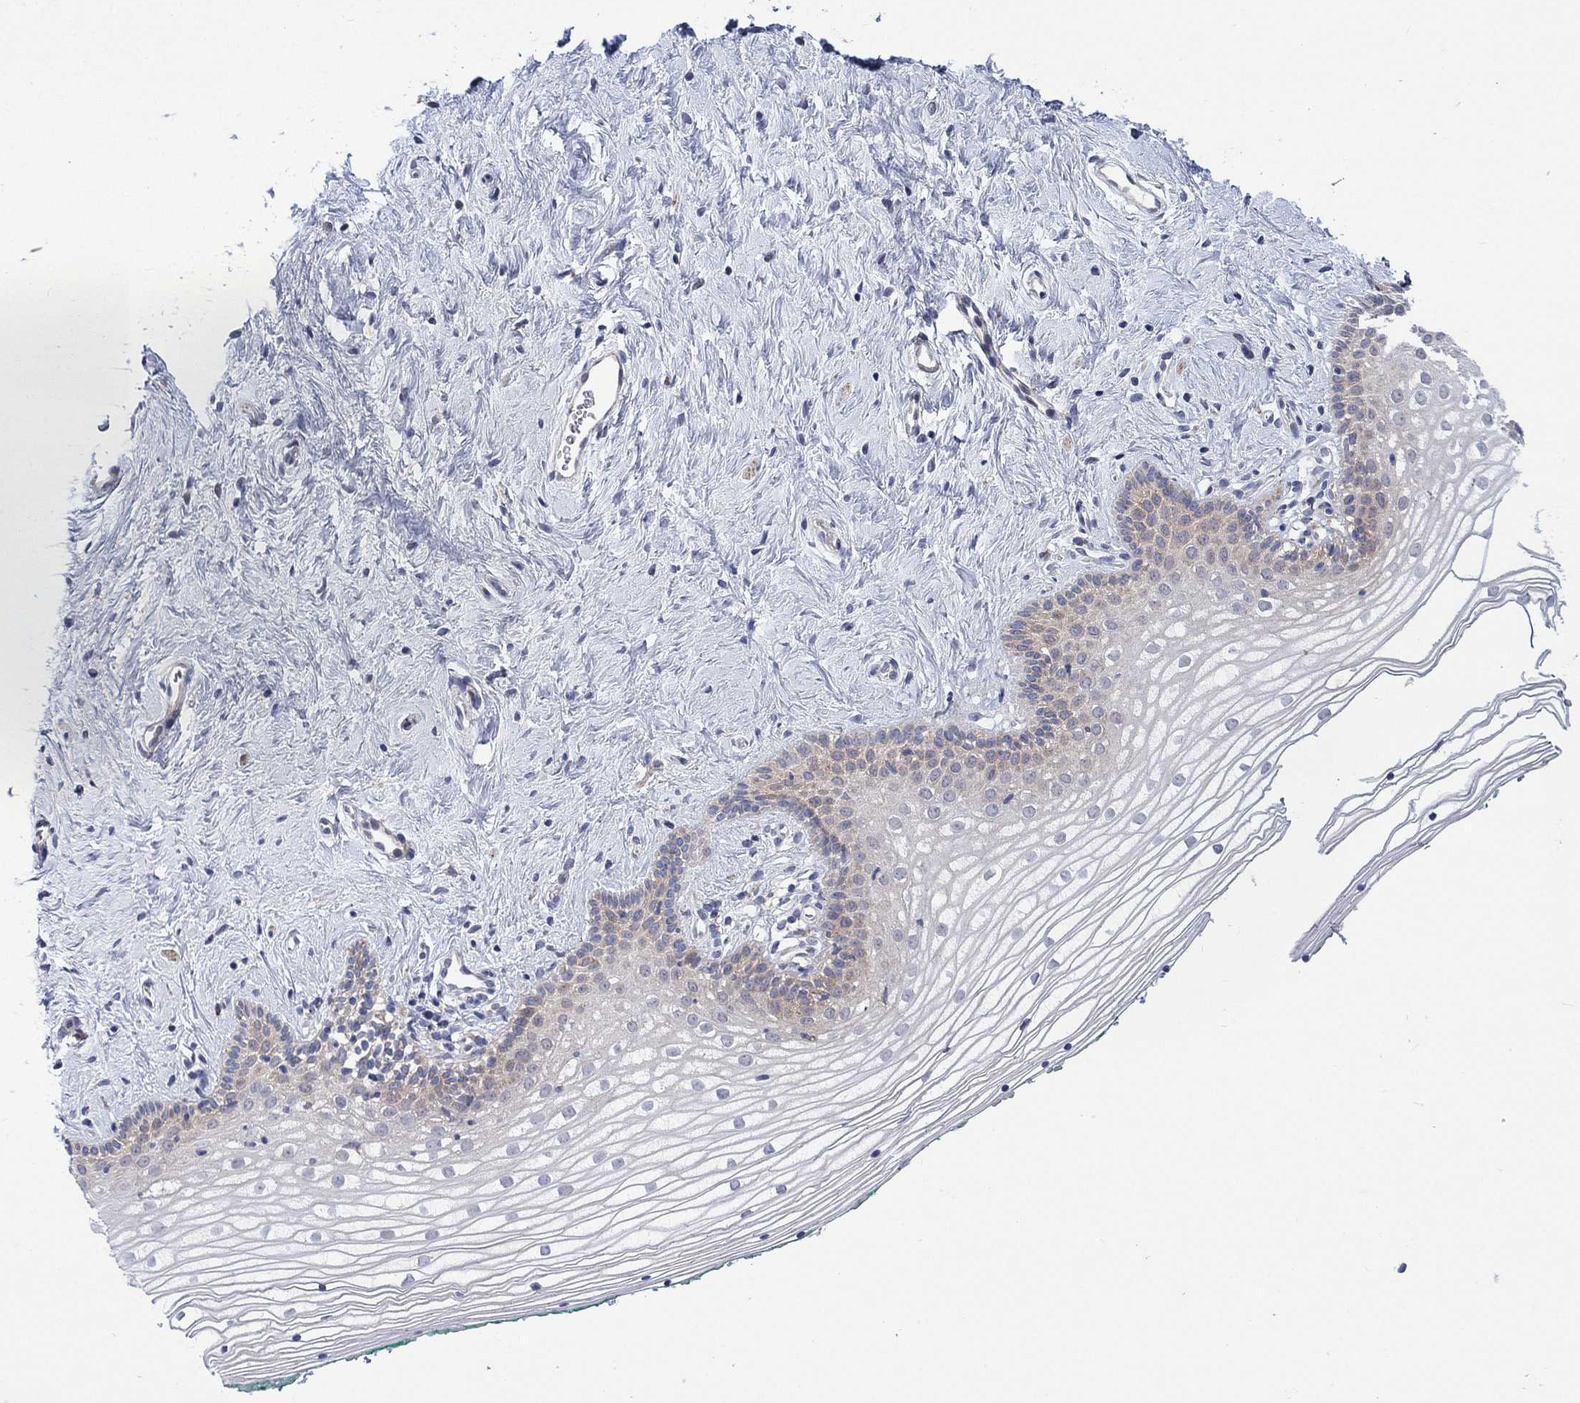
{"staining": {"intensity": "weak", "quantity": "<25%", "location": "cytoplasmic/membranous"}, "tissue": "vagina", "cell_type": "Squamous epithelial cells", "image_type": "normal", "snomed": [{"axis": "morphology", "description": "Normal tissue, NOS"}, {"axis": "topography", "description": "Vagina"}], "caption": "Squamous epithelial cells show no significant expression in unremarkable vagina. Brightfield microscopy of immunohistochemistry (IHC) stained with DAB (brown) and hematoxylin (blue), captured at high magnification.", "gene": "SLC35F2", "patient": {"sex": "female", "age": 36}}